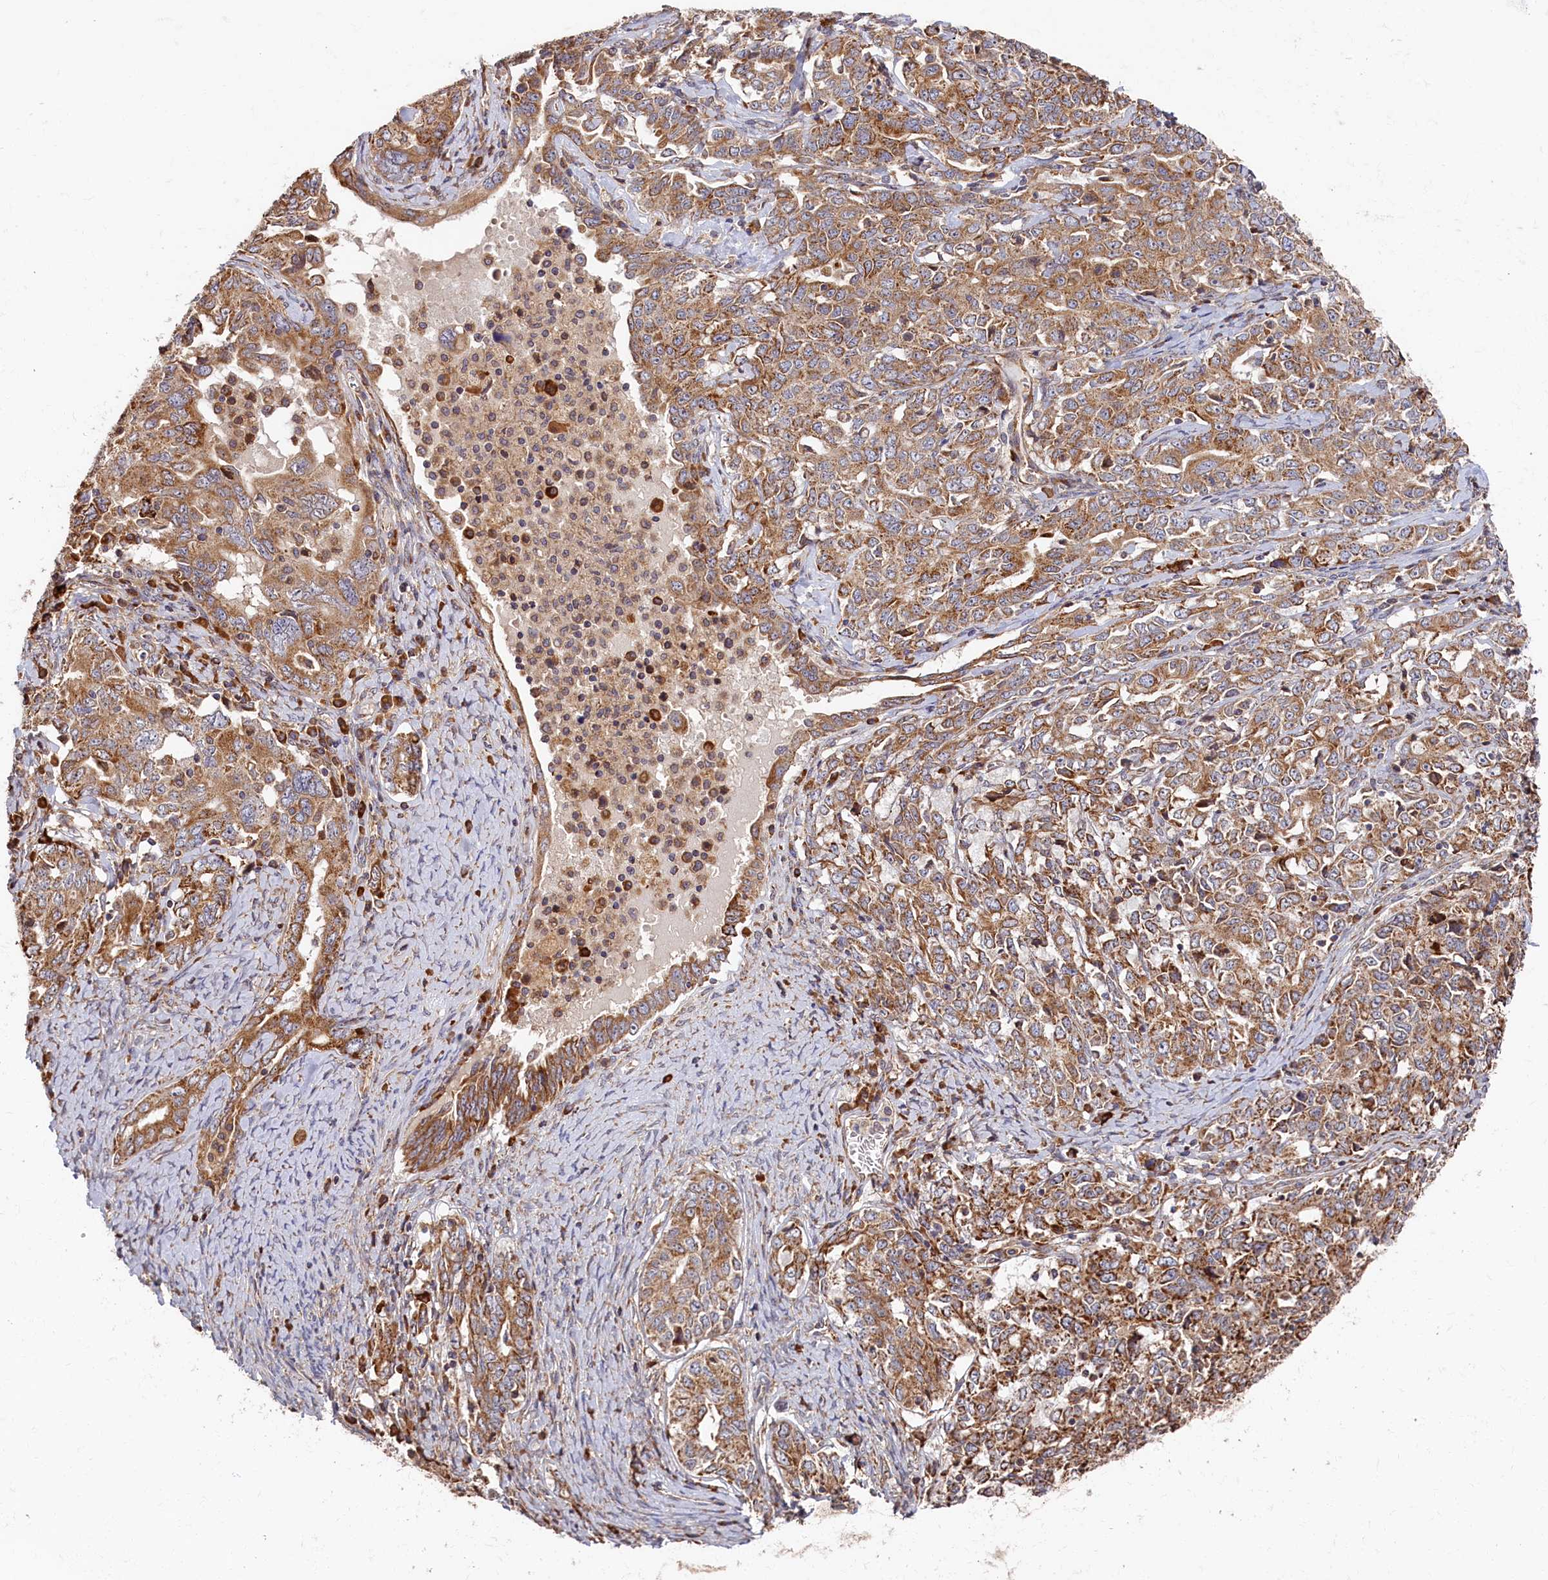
{"staining": {"intensity": "moderate", "quantity": ">75%", "location": "cytoplasmic/membranous"}, "tissue": "ovarian cancer", "cell_type": "Tumor cells", "image_type": "cancer", "snomed": [{"axis": "morphology", "description": "Carcinoma, endometroid"}, {"axis": "topography", "description": "Ovary"}], "caption": "A histopathology image of human ovarian endometroid carcinoma stained for a protein displays moderate cytoplasmic/membranous brown staining in tumor cells. (Stains: DAB in brown, nuclei in blue, Microscopy: brightfield microscopy at high magnification).", "gene": "CEP44", "patient": {"sex": "female", "age": 62}}